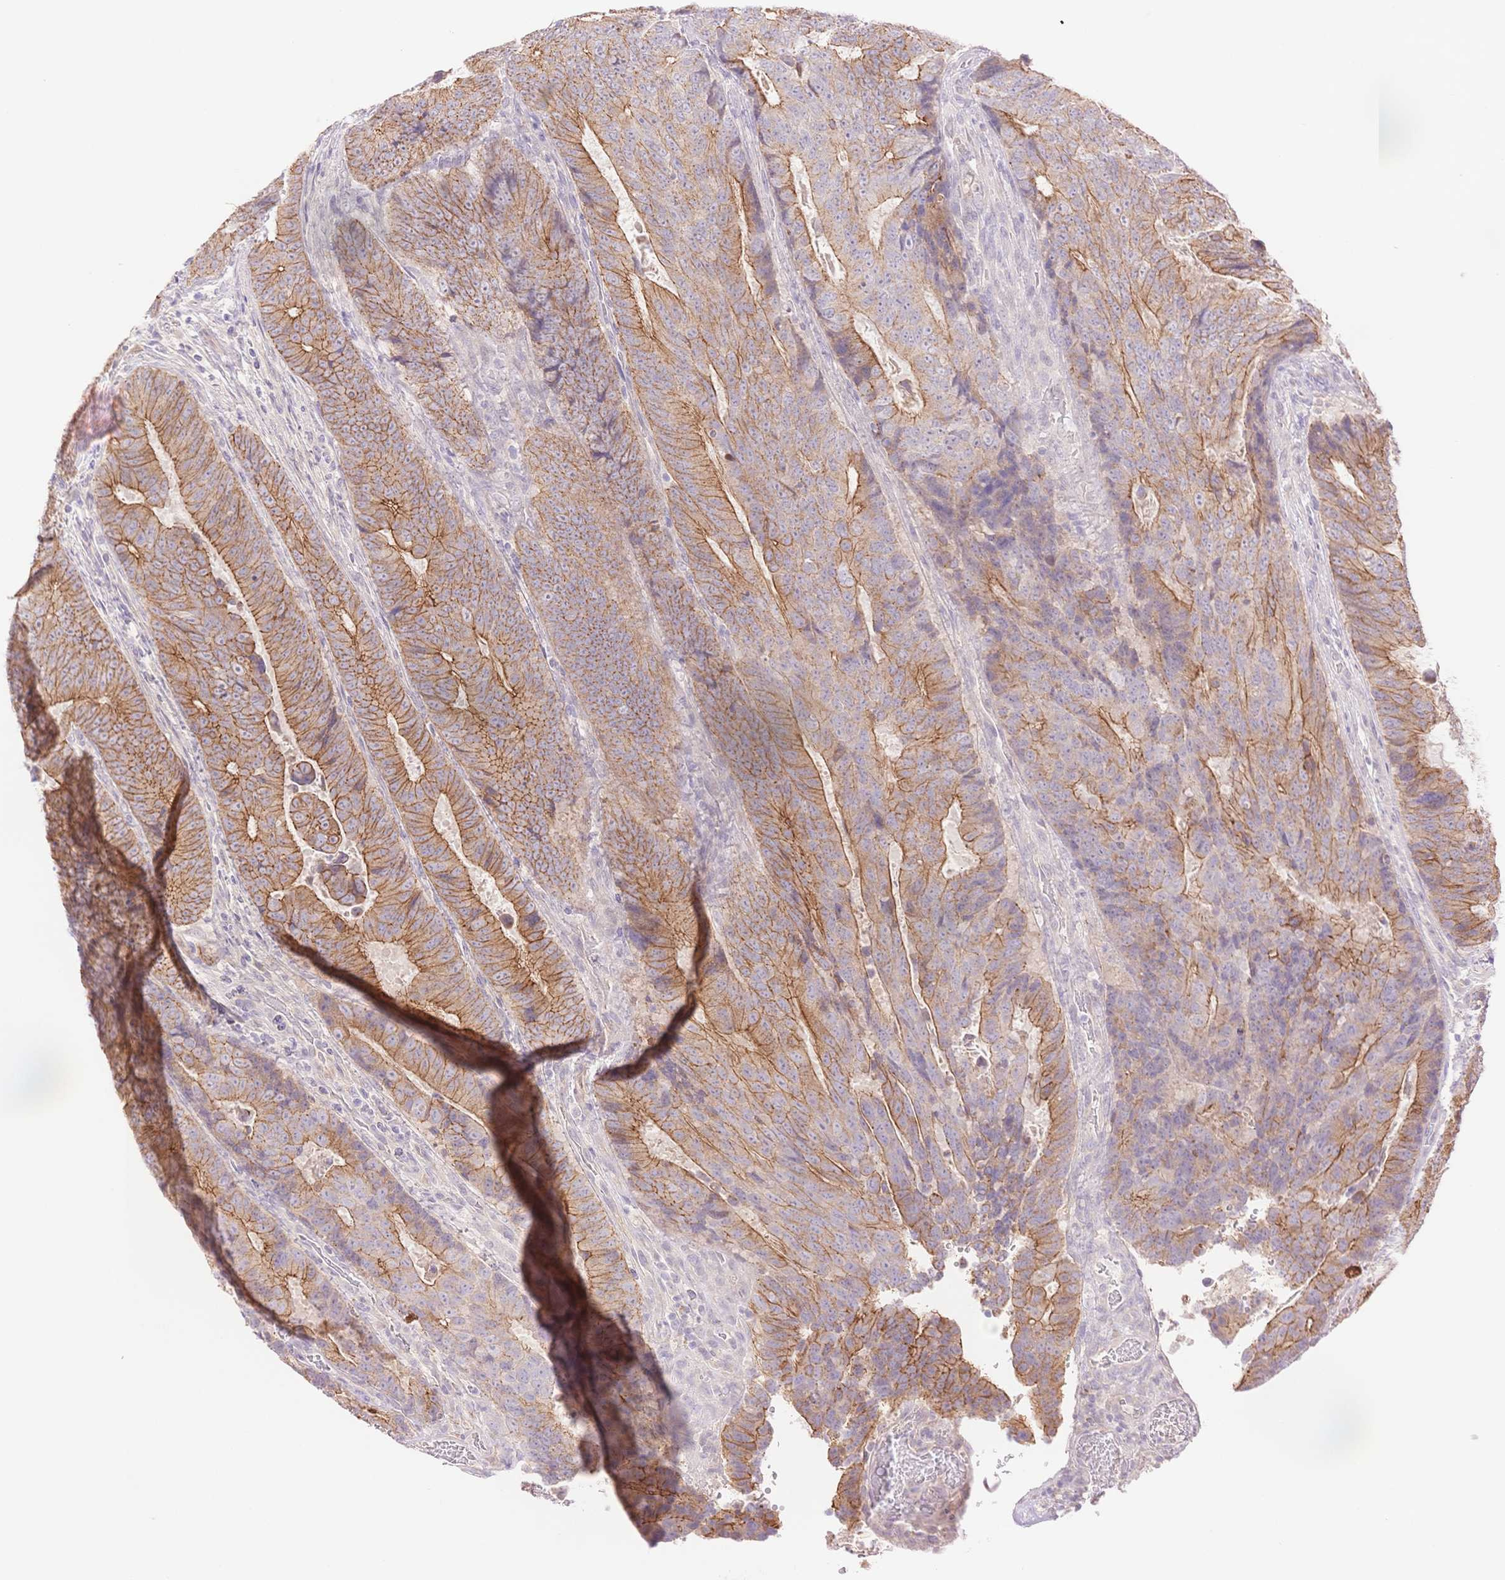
{"staining": {"intensity": "moderate", "quantity": ">75%", "location": "cytoplasmic/membranous"}, "tissue": "colorectal cancer", "cell_type": "Tumor cells", "image_type": "cancer", "snomed": [{"axis": "morphology", "description": "Adenocarcinoma, NOS"}, {"axis": "topography", "description": "Colon"}], "caption": "Colorectal cancer (adenocarcinoma) stained with DAB IHC exhibits medium levels of moderate cytoplasmic/membranous expression in about >75% of tumor cells.", "gene": "WDR54", "patient": {"sex": "female", "age": 48}}